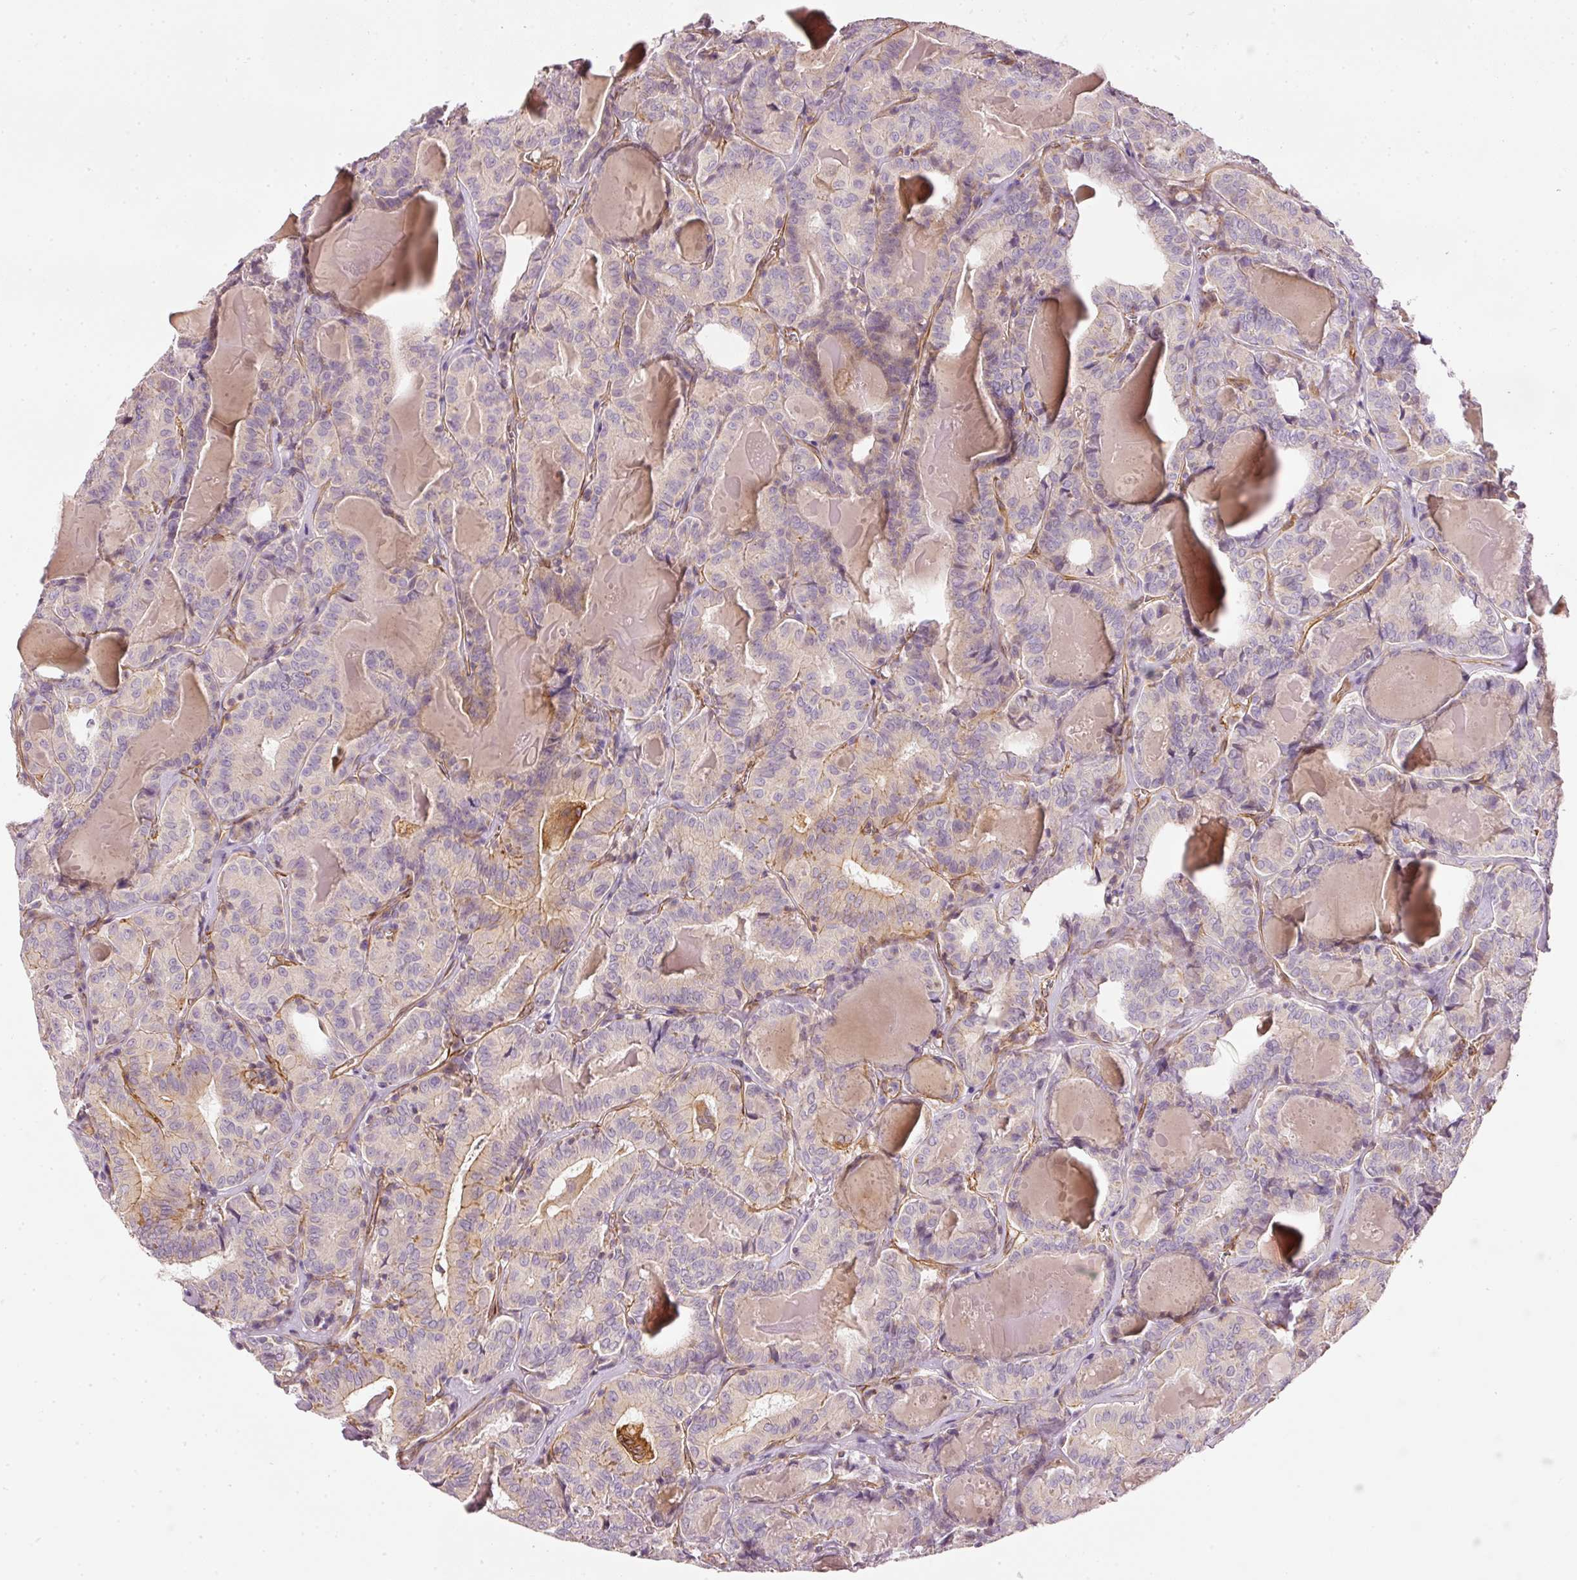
{"staining": {"intensity": "weak", "quantity": "25%-75%", "location": "cytoplasmic/membranous"}, "tissue": "thyroid cancer", "cell_type": "Tumor cells", "image_type": "cancer", "snomed": [{"axis": "morphology", "description": "Papillary adenocarcinoma, NOS"}, {"axis": "topography", "description": "Thyroid gland"}], "caption": "Thyroid papillary adenocarcinoma was stained to show a protein in brown. There is low levels of weak cytoplasmic/membranous expression in approximately 25%-75% of tumor cells. (Brightfield microscopy of DAB IHC at high magnification).", "gene": "OSR2", "patient": {"sex": "female", "age": 72}}